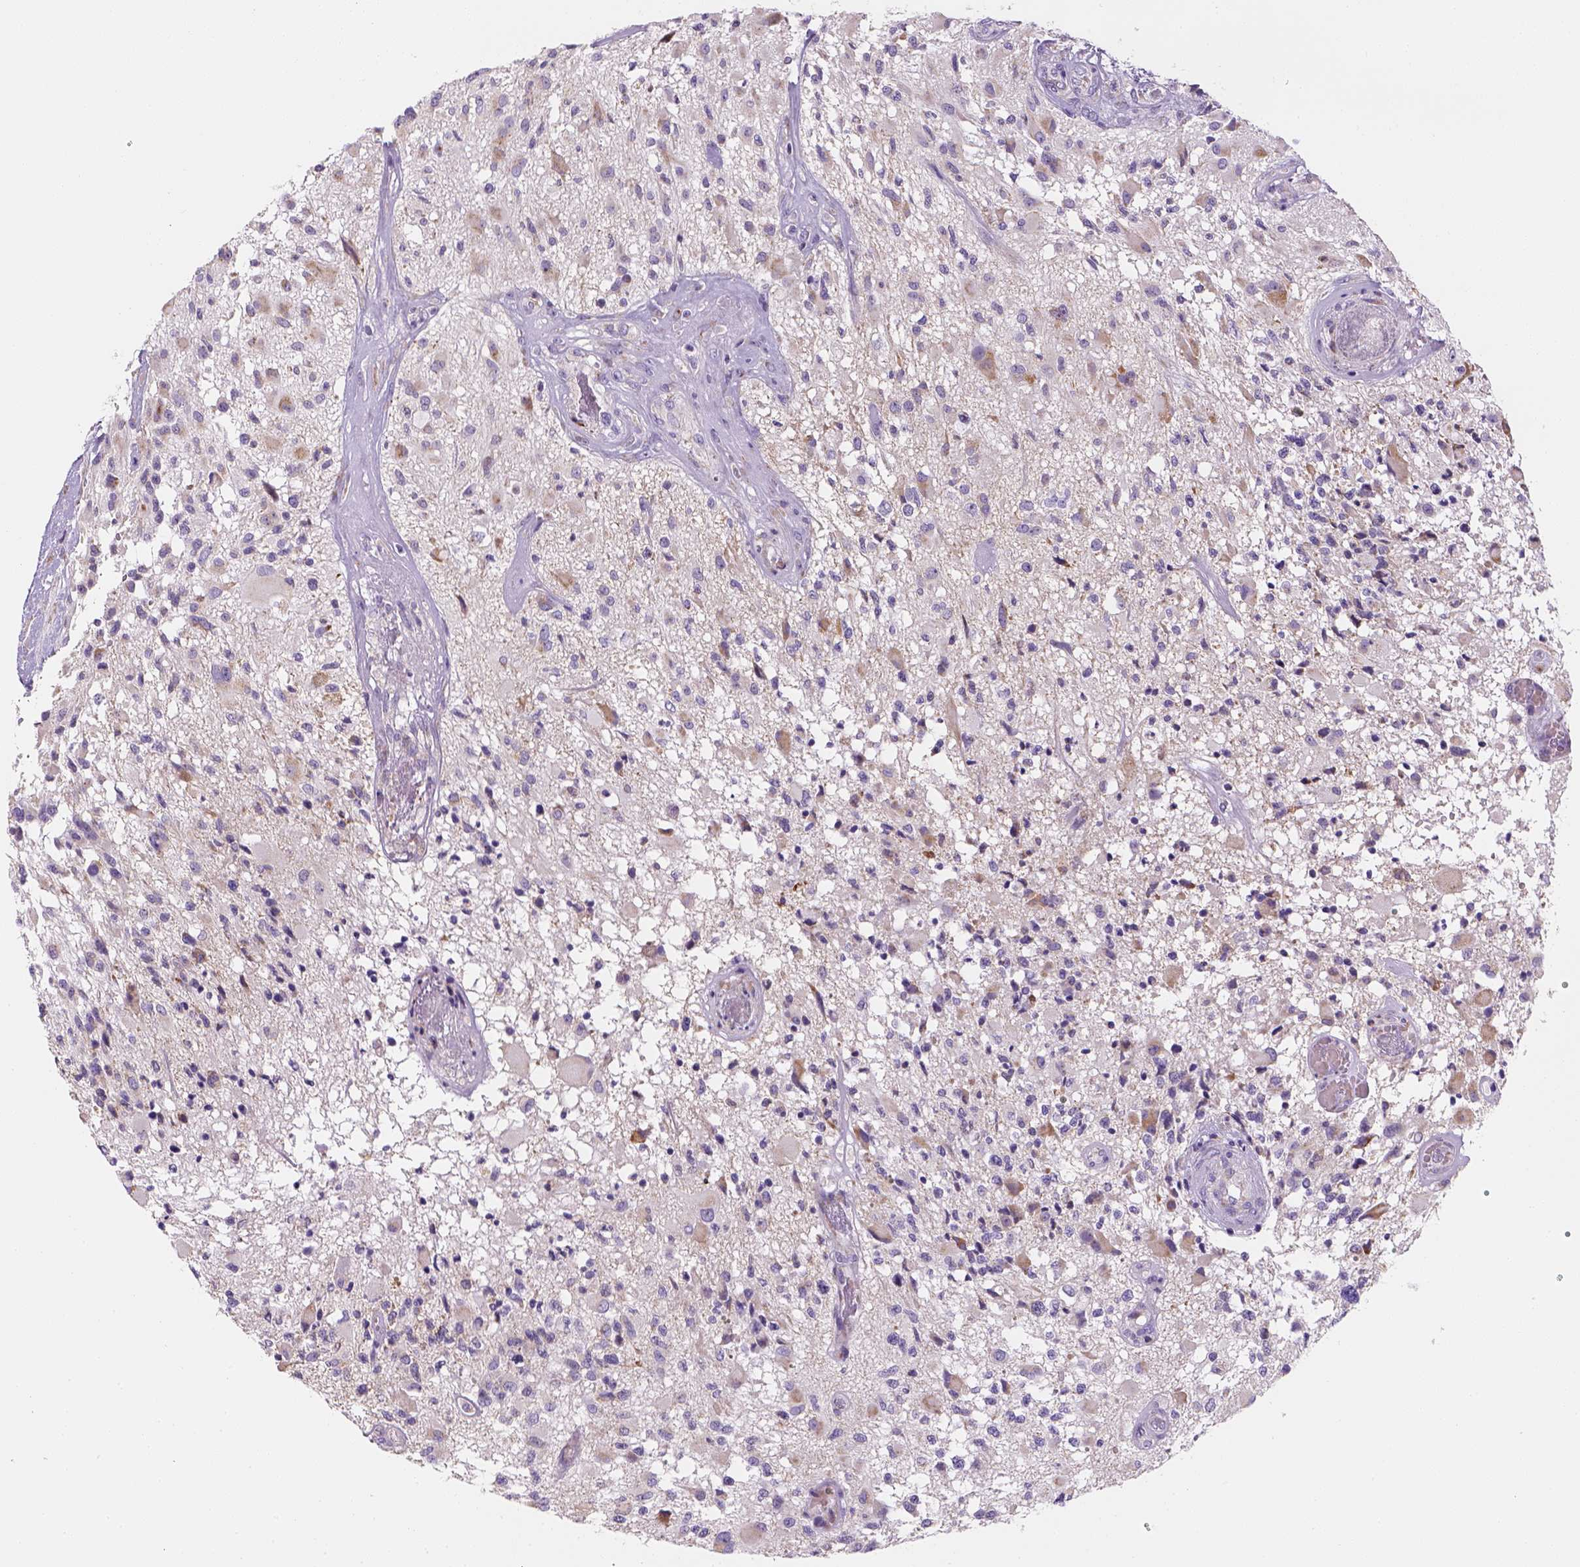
{"staining": {"intensity": "negative", "quantity": "none", "location": "none"}, "tissue": "glioma", "cell_type": "Tumor cells", "image_type": "cancer", "snomed": [{"axis": "morphology", "description": "Glioma, malignant, High grade"}, {"axis": "topography", "description": "Brain"}], "caption": "This is an IHC photomicrograph of human high-grade glioma (malignant). There is no expression in tumor cells.", "gene": "CES2", "patient": {"sex": "female", "age": 63}}